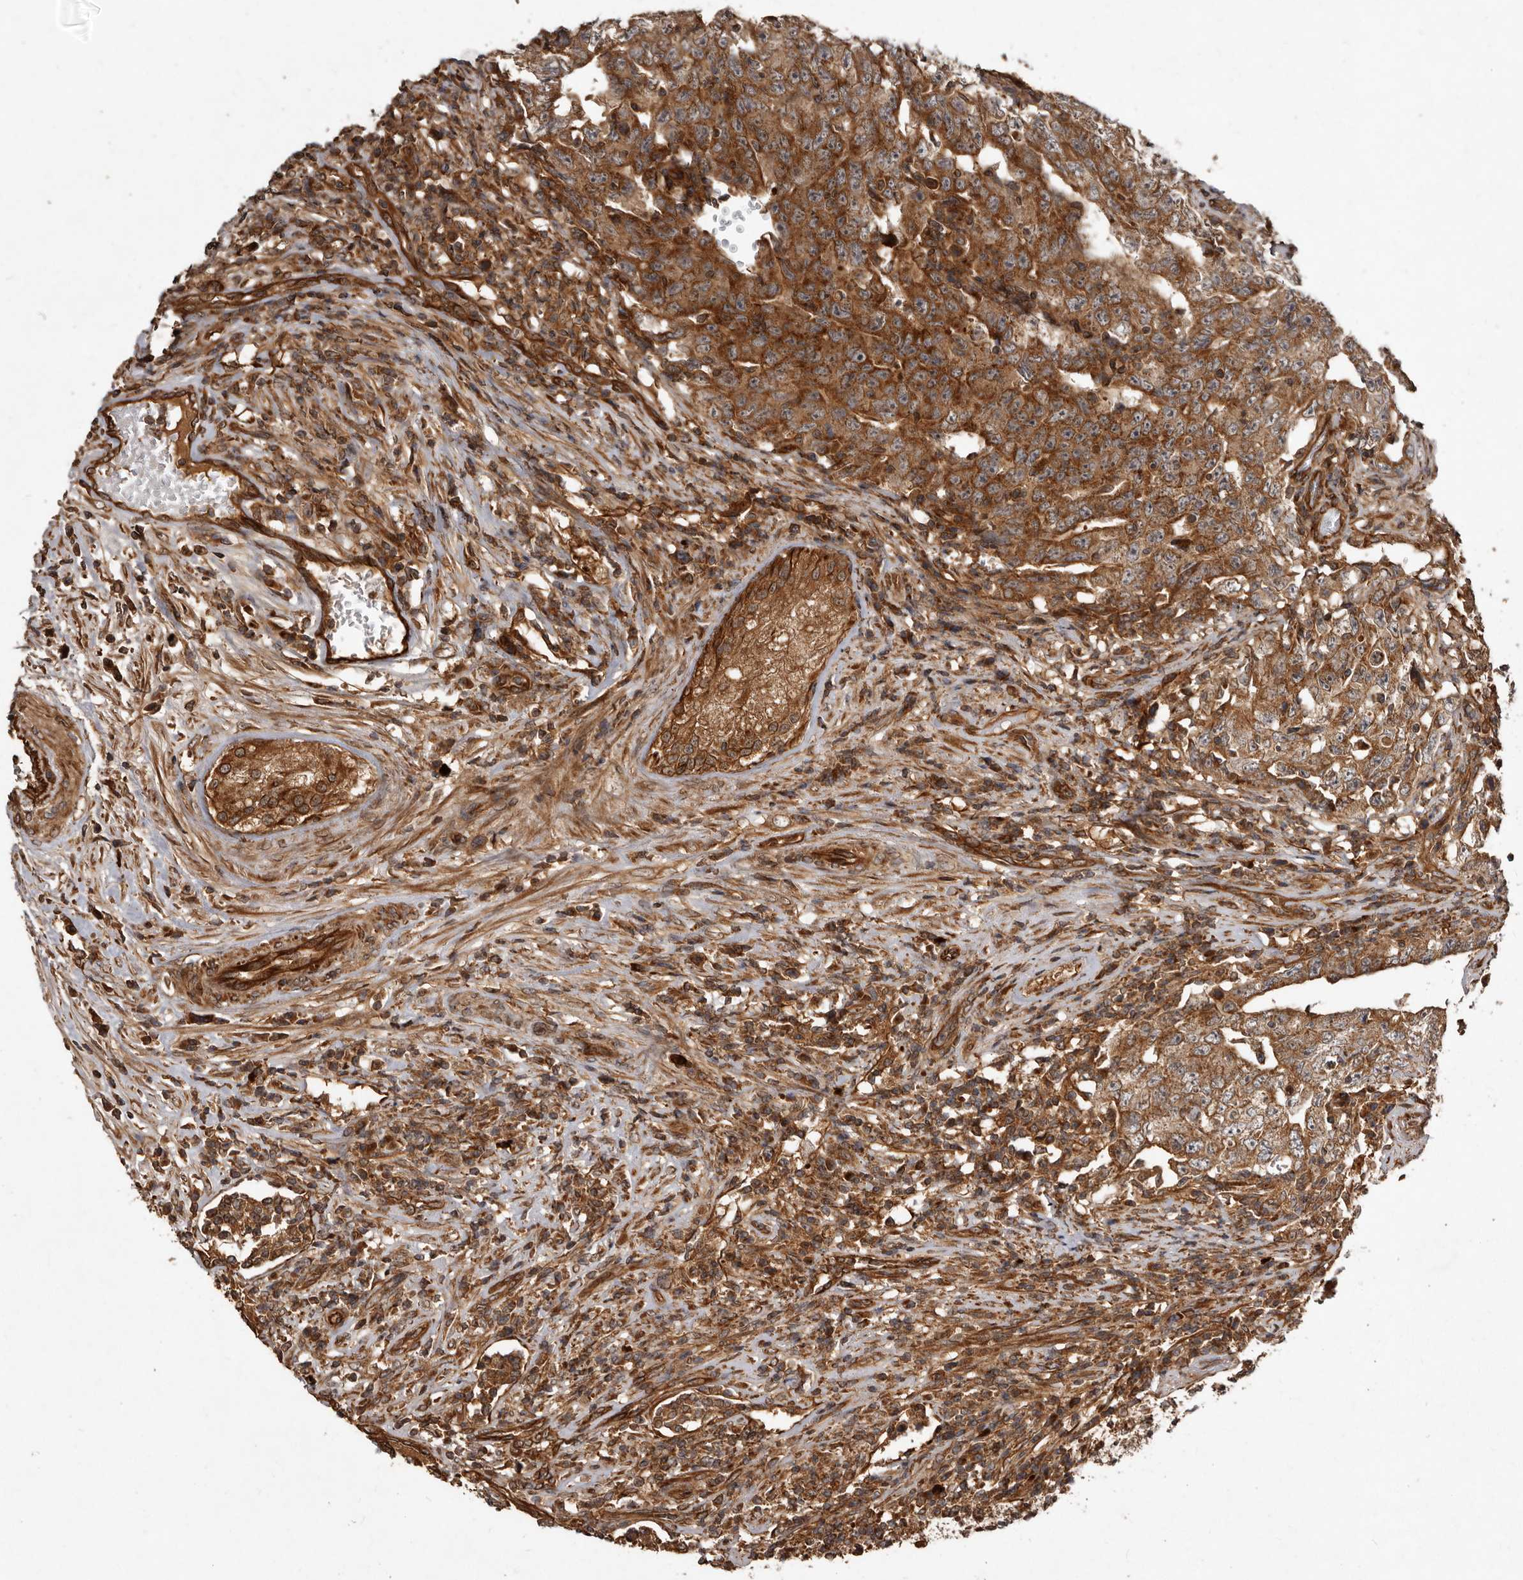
{"staining": {"intensity": "moderate", "quantity": ">75%", "location": "cytoplasmic/membranous"}, "tissue": "testis cancer", "cell_type": "Tumor cells", "image_type": "cancer", "snomed": [{"axis": "morphology", "description": "Carcinoma, Embryonal, NOS"}, {"axis": "topography", "description": "Testis"}], "caption": "Immunohistochemistry of testis cancer displays medium levels of moderate cytoplasmic/membranous staining in about >75% of tumor cells. The protein of interest is shown in brown color, while the nuclei are stained blue.", "gene": "STK36", "patient": {"sex": "male", "age": 26}}